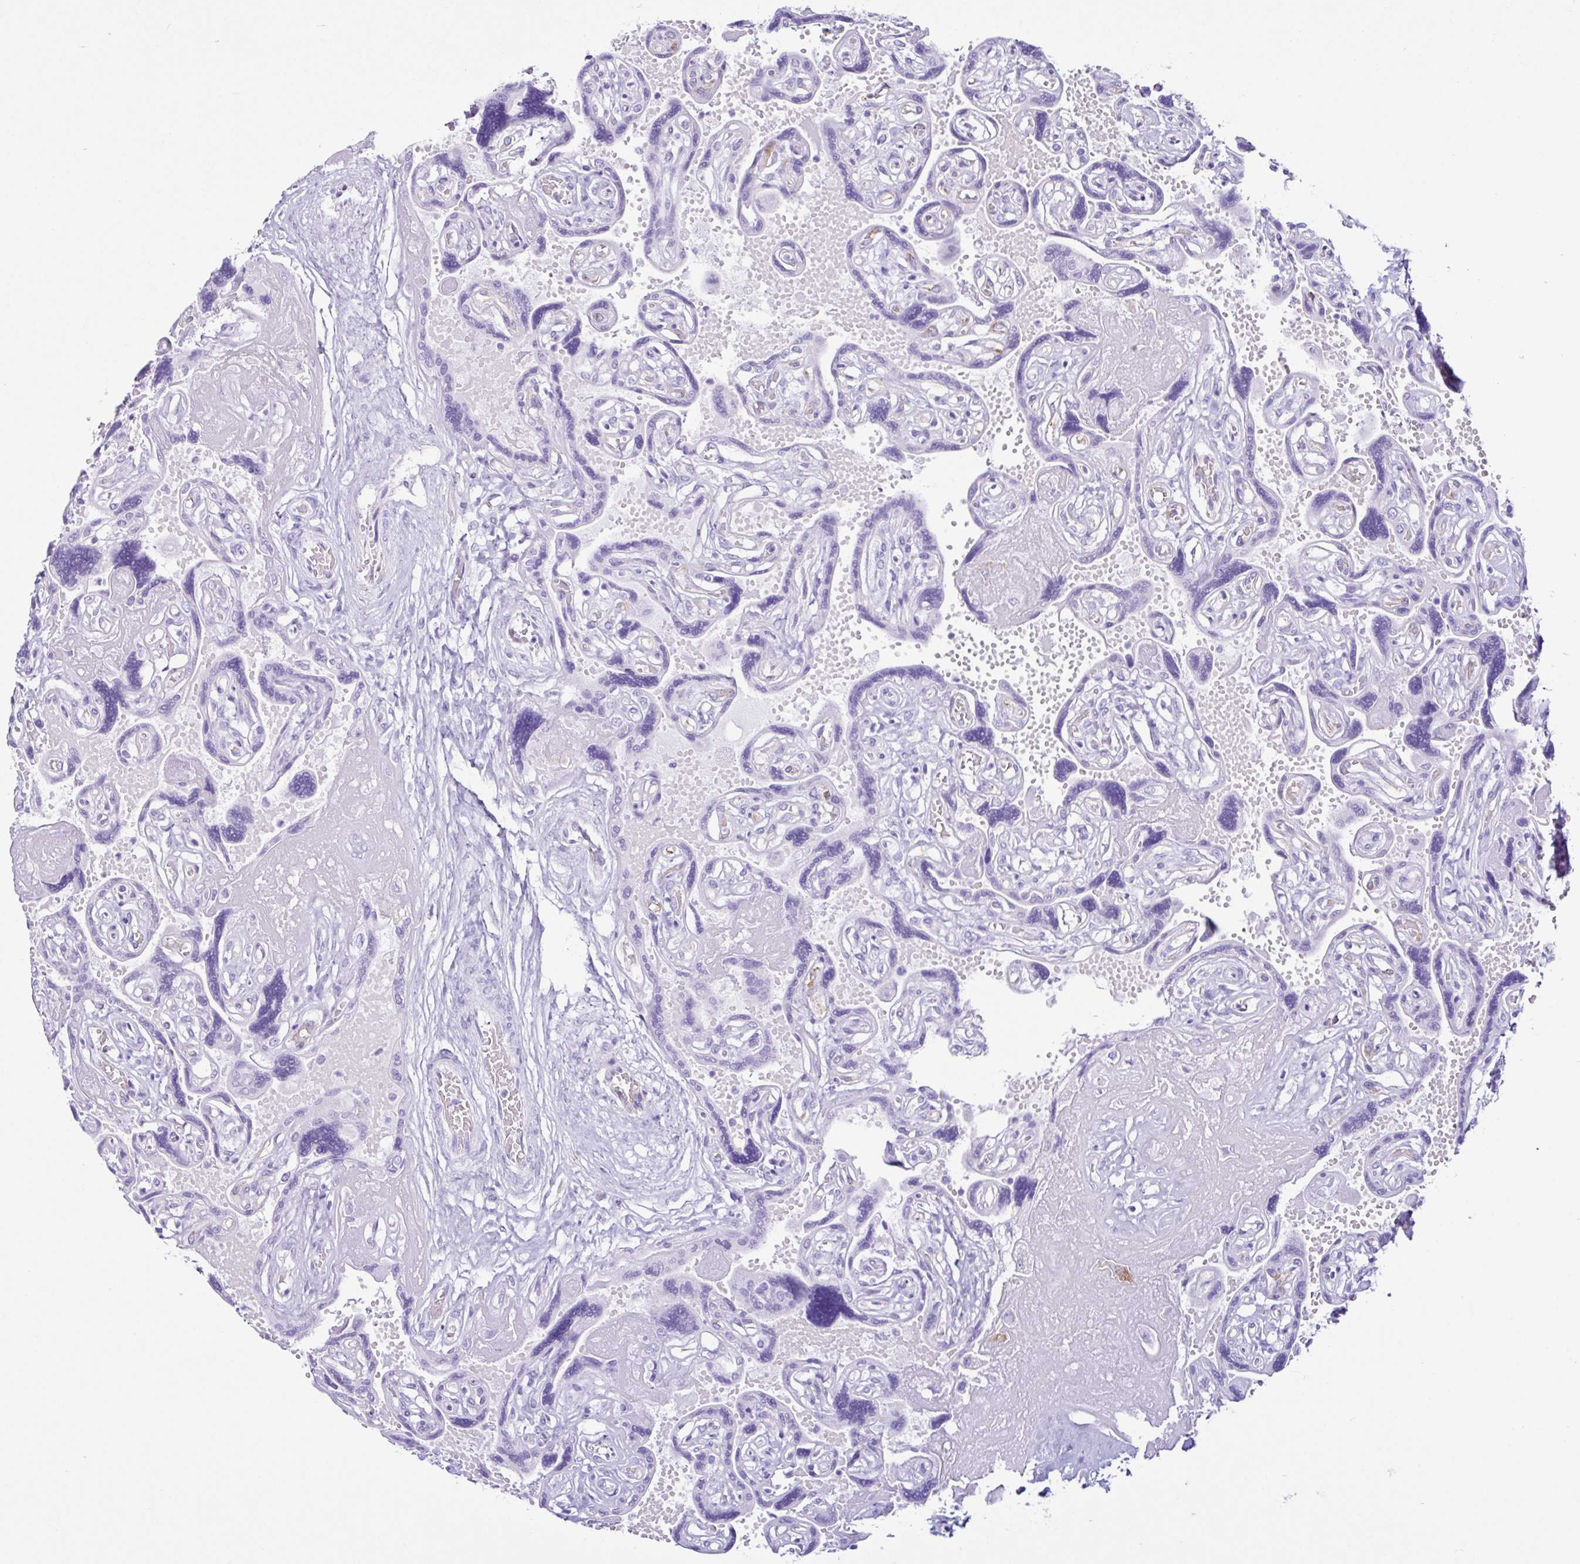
{"staining": {"intensity": "negative", "quantity": "none", "location": "none"}, "tissue": "placenta", "cell_type": "Trophoblastic cells", "image_type": "normal", "snomed": [{"axis": "morphology", "description": "Normal tissue, NOS"}, {"axis": "topography", "description": "Placenta"}], "caption": "Histopathology image shows no significant protein positivity in trophoblastic cells of benign placenta.", "gene": "PIGF", "patient": {"sex": "female", "age": 32}}